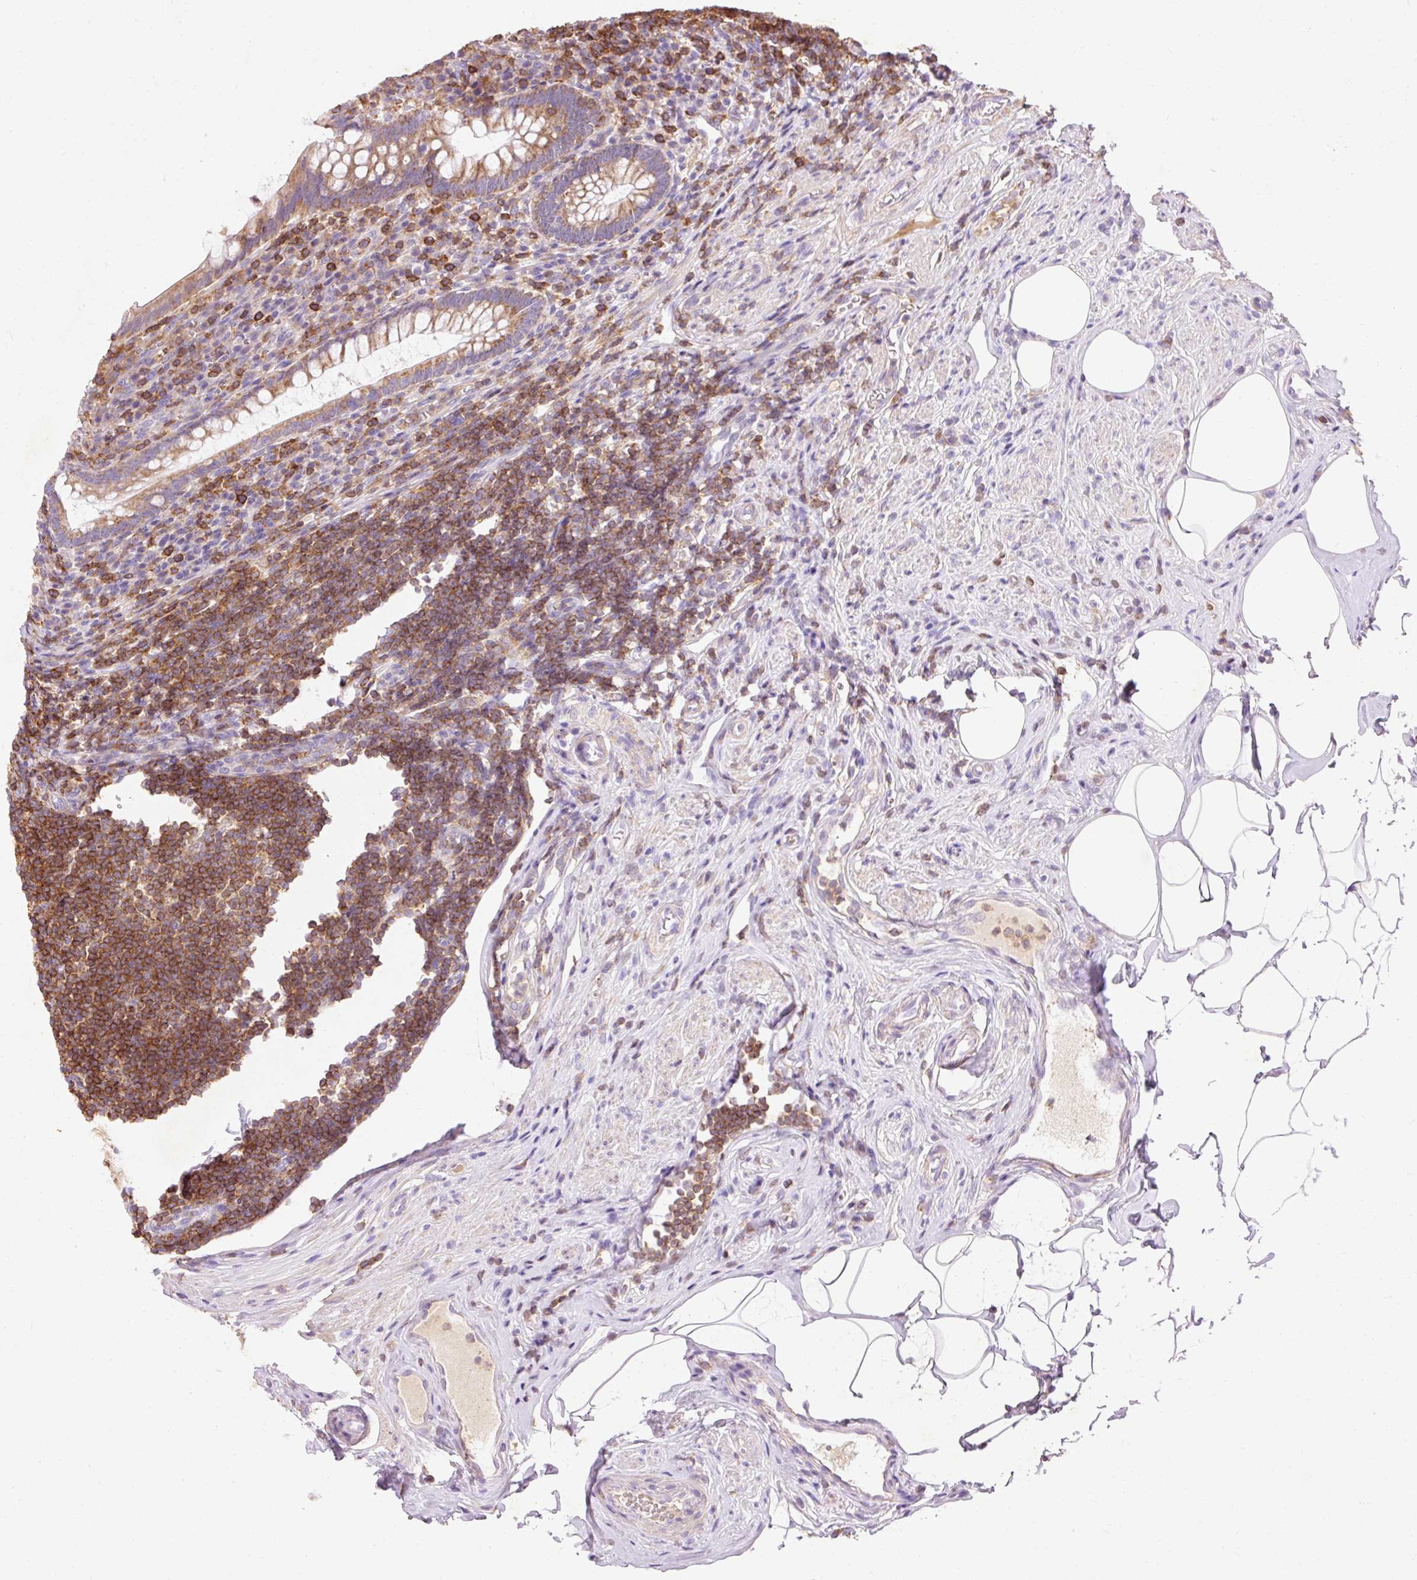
{"staining": {"intensity": "moderate", "quantity": ">75%", "location": "cytoplasmic/membranous"}, "tissue": "appendix", "cell_type": "Glandular cells", "image_type": "normal", "snomed": [{"axis": "morphology", "description": "Normal tissue, NOS"}, {"axis": "topography", "description": "Appendix"}], "caption": "This photomicrograph demonstrates IHC staining of benign appendix, with medium moderate cytoplasmic/membranous expression in approximately >75% of glandular cells.", "gene": "IMMT", "patient": {"sex": "female", "age": 56}}